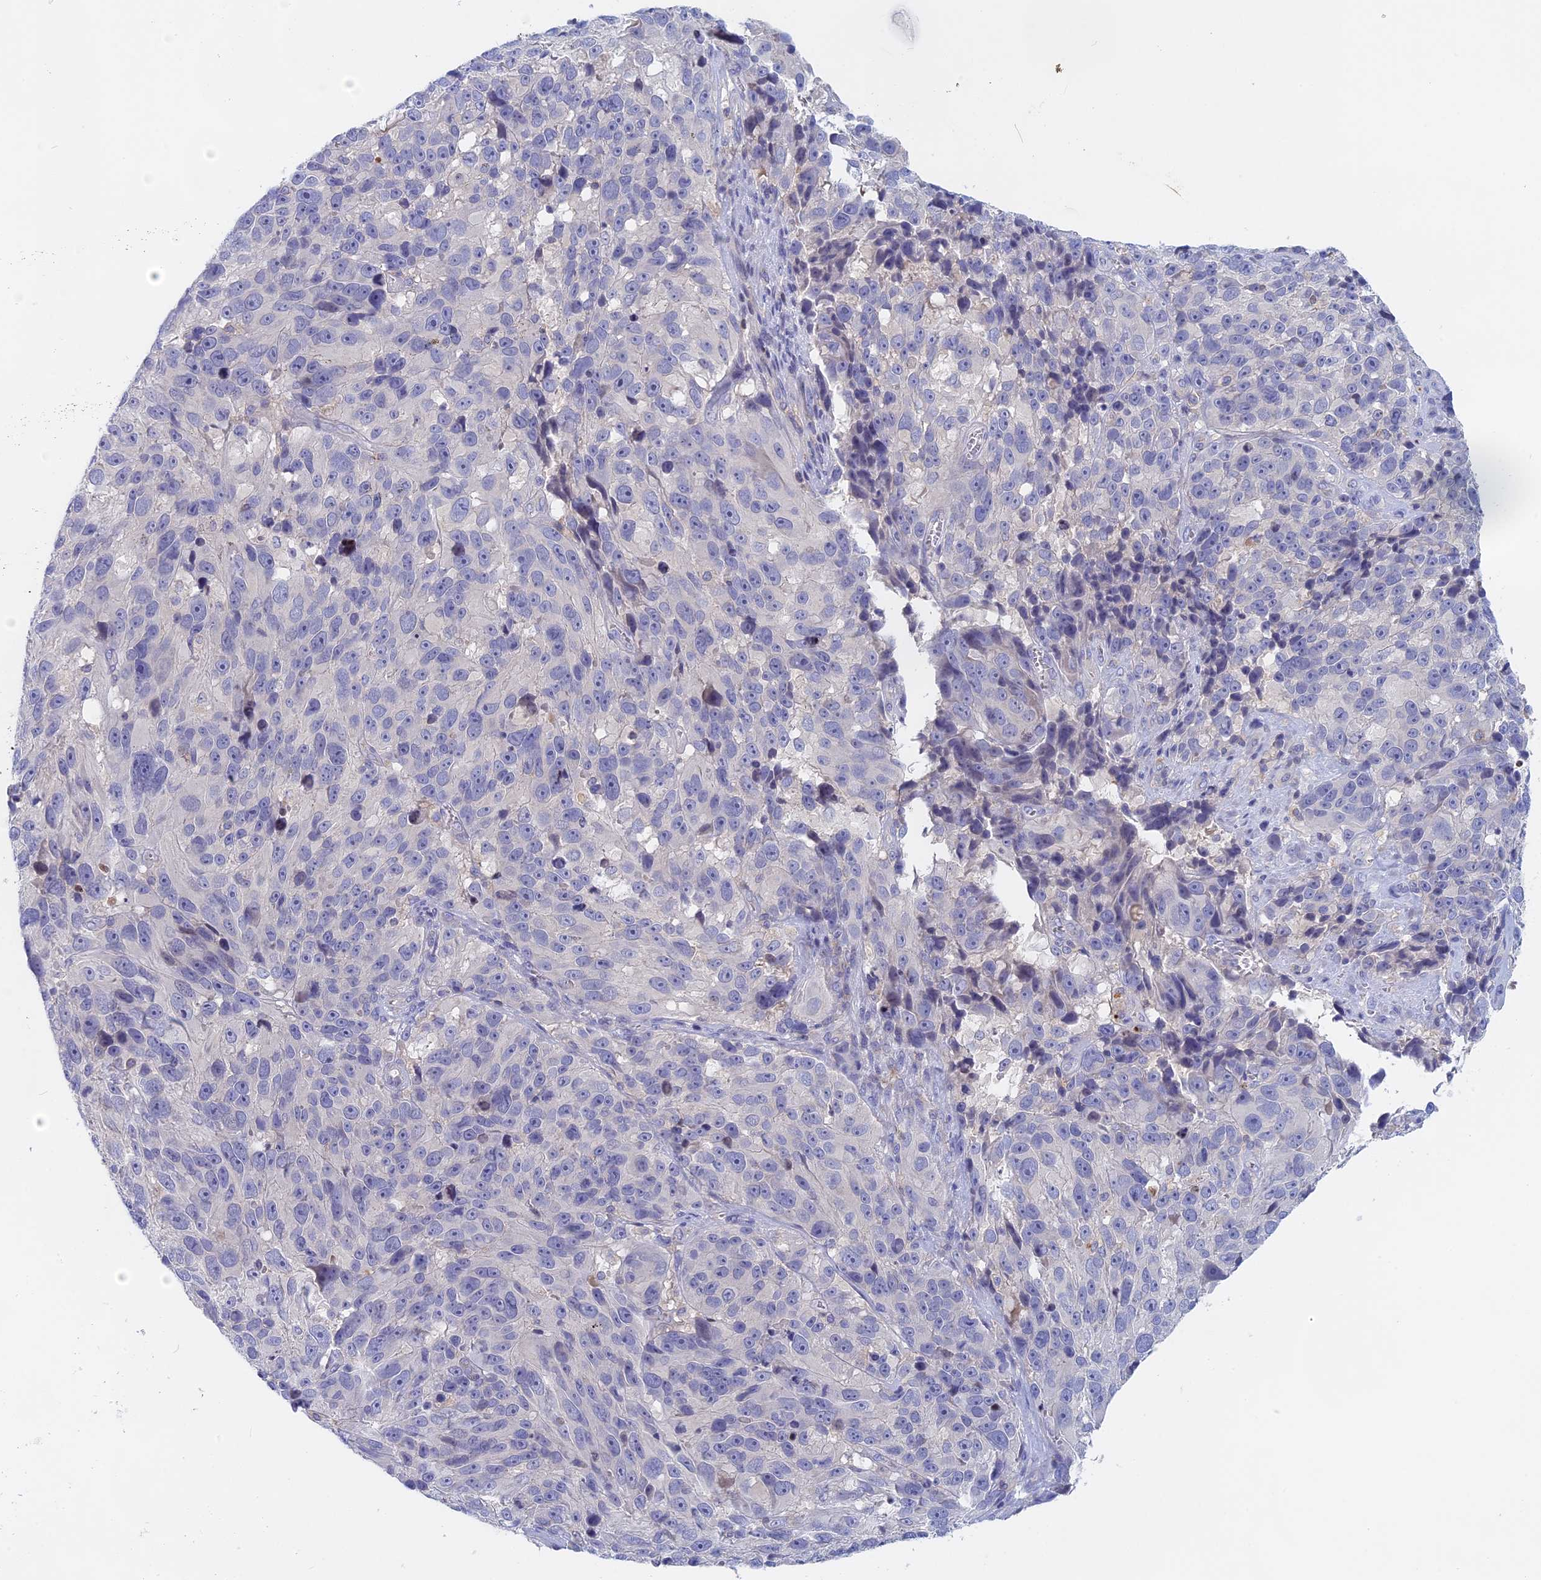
{"staining": {"intensity": "negative", "quantity": "none", "location": "none"}, "tissue": "melanoma", "cell_type": "Tumor cells", "image_type": "cancer", "snomed": [{"axis": "morphology", "description": "Malignant melanoma, NOS"}, {"axis": "topography", "description": "Skin"}], "caption": "Melanoma stained for a protein using IHC shows no staining tumor cells.", "gene": "ACP7", "patient": {"sex": "male", "age": 84}}